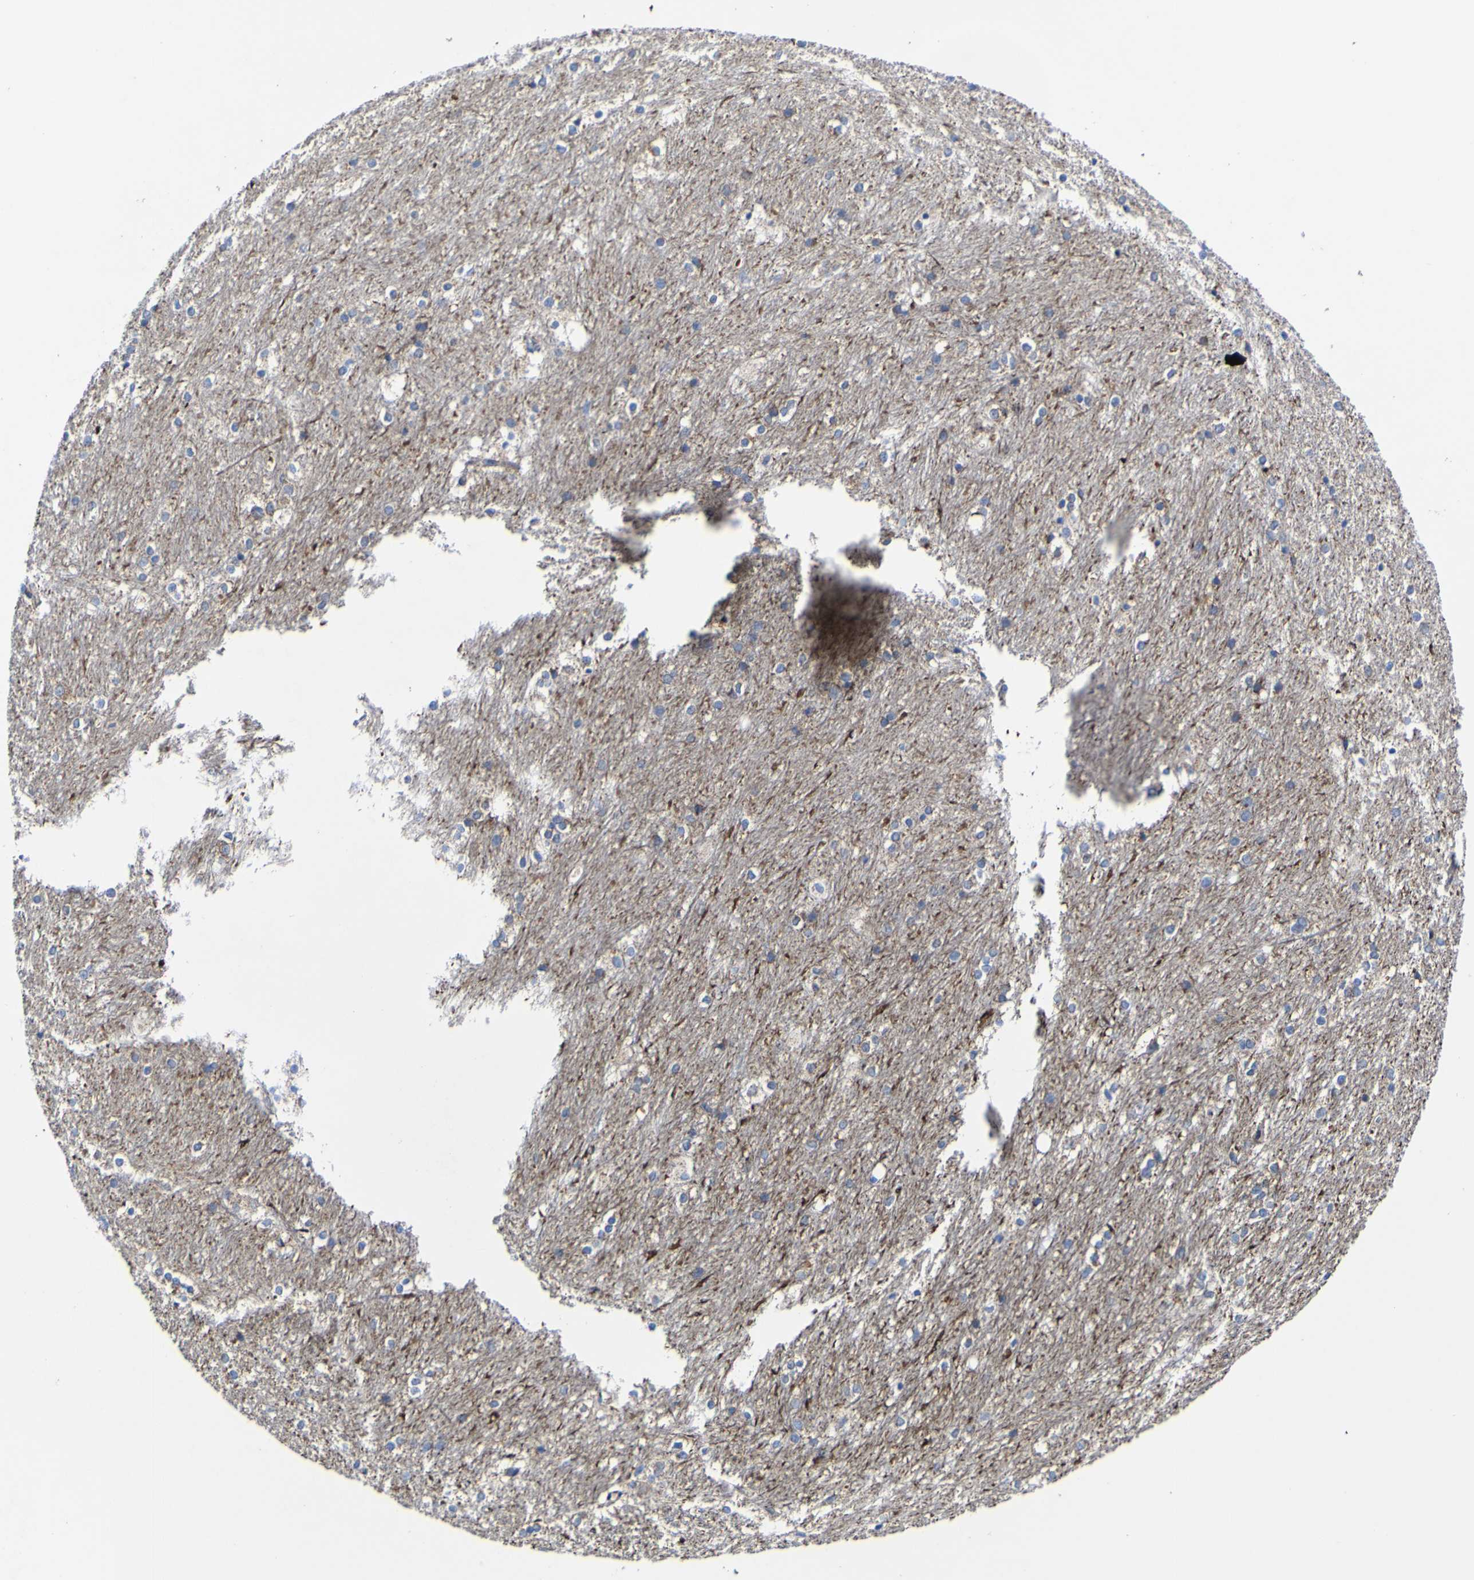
{"staining": {"intensity": "negative", "quantity": "none", "location": "none"}, "tissue": "caudate", "cell_type": "Glial cells", "image_type": "normal", "snomed": [{"axis": "morphology", "description": "Normal tissue, NOS"}, {"axis": "topography", "description": "Lateral ventricle wall"}], "caption": "Glial cells are negative for brown protein staining in normal caudate. (Stains: DAB (3,3'-diaminobenzidine) IHC with hematoxylin counter stain, Microscopy: brightfield microscopy at high magnification).", "gene": "CCDC90B", "patient": {"sex": "female", "age": 19}}